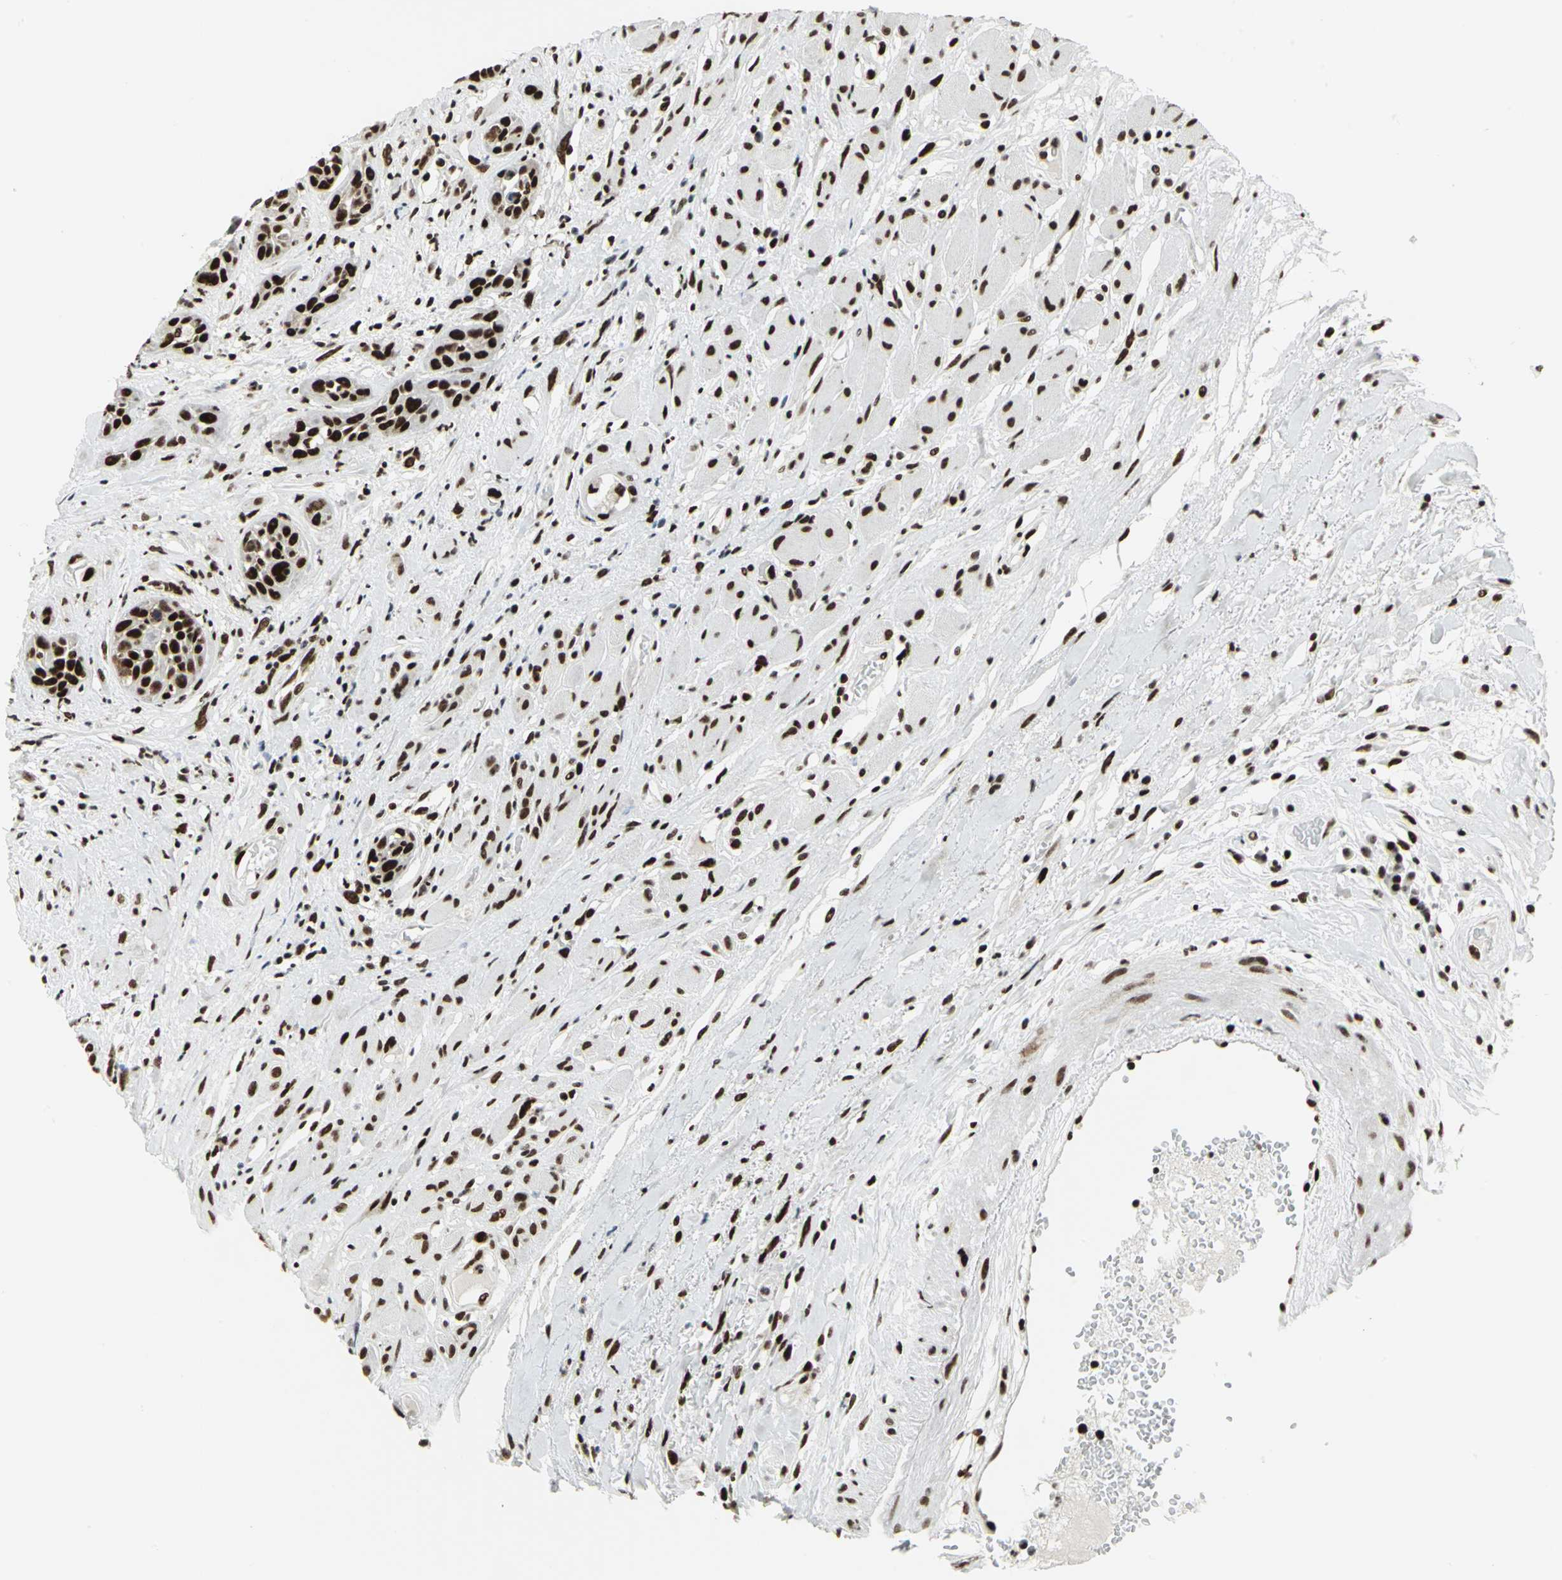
{"staining": {"intensity": "strong", "quantity": ">75%", "location": "nuclear"}, "tissue": "head and neck cancer", "cell_type": "Tumor cells", "image_type": "cancer", "snomed": [{"axis": "morphology", "description": "Squamous cell carcinoma, NOS"}, {"axis": "topography", "description": "Head-Neck"}], "caption": "This histopathology image shows IHC staining of squamous cell carcinoma (head and neck), with high strong nuclear positivity in about >75% of tumor cells.", "gene": "SMARCA4", "patient": {"sex": "male", "age": 62}}